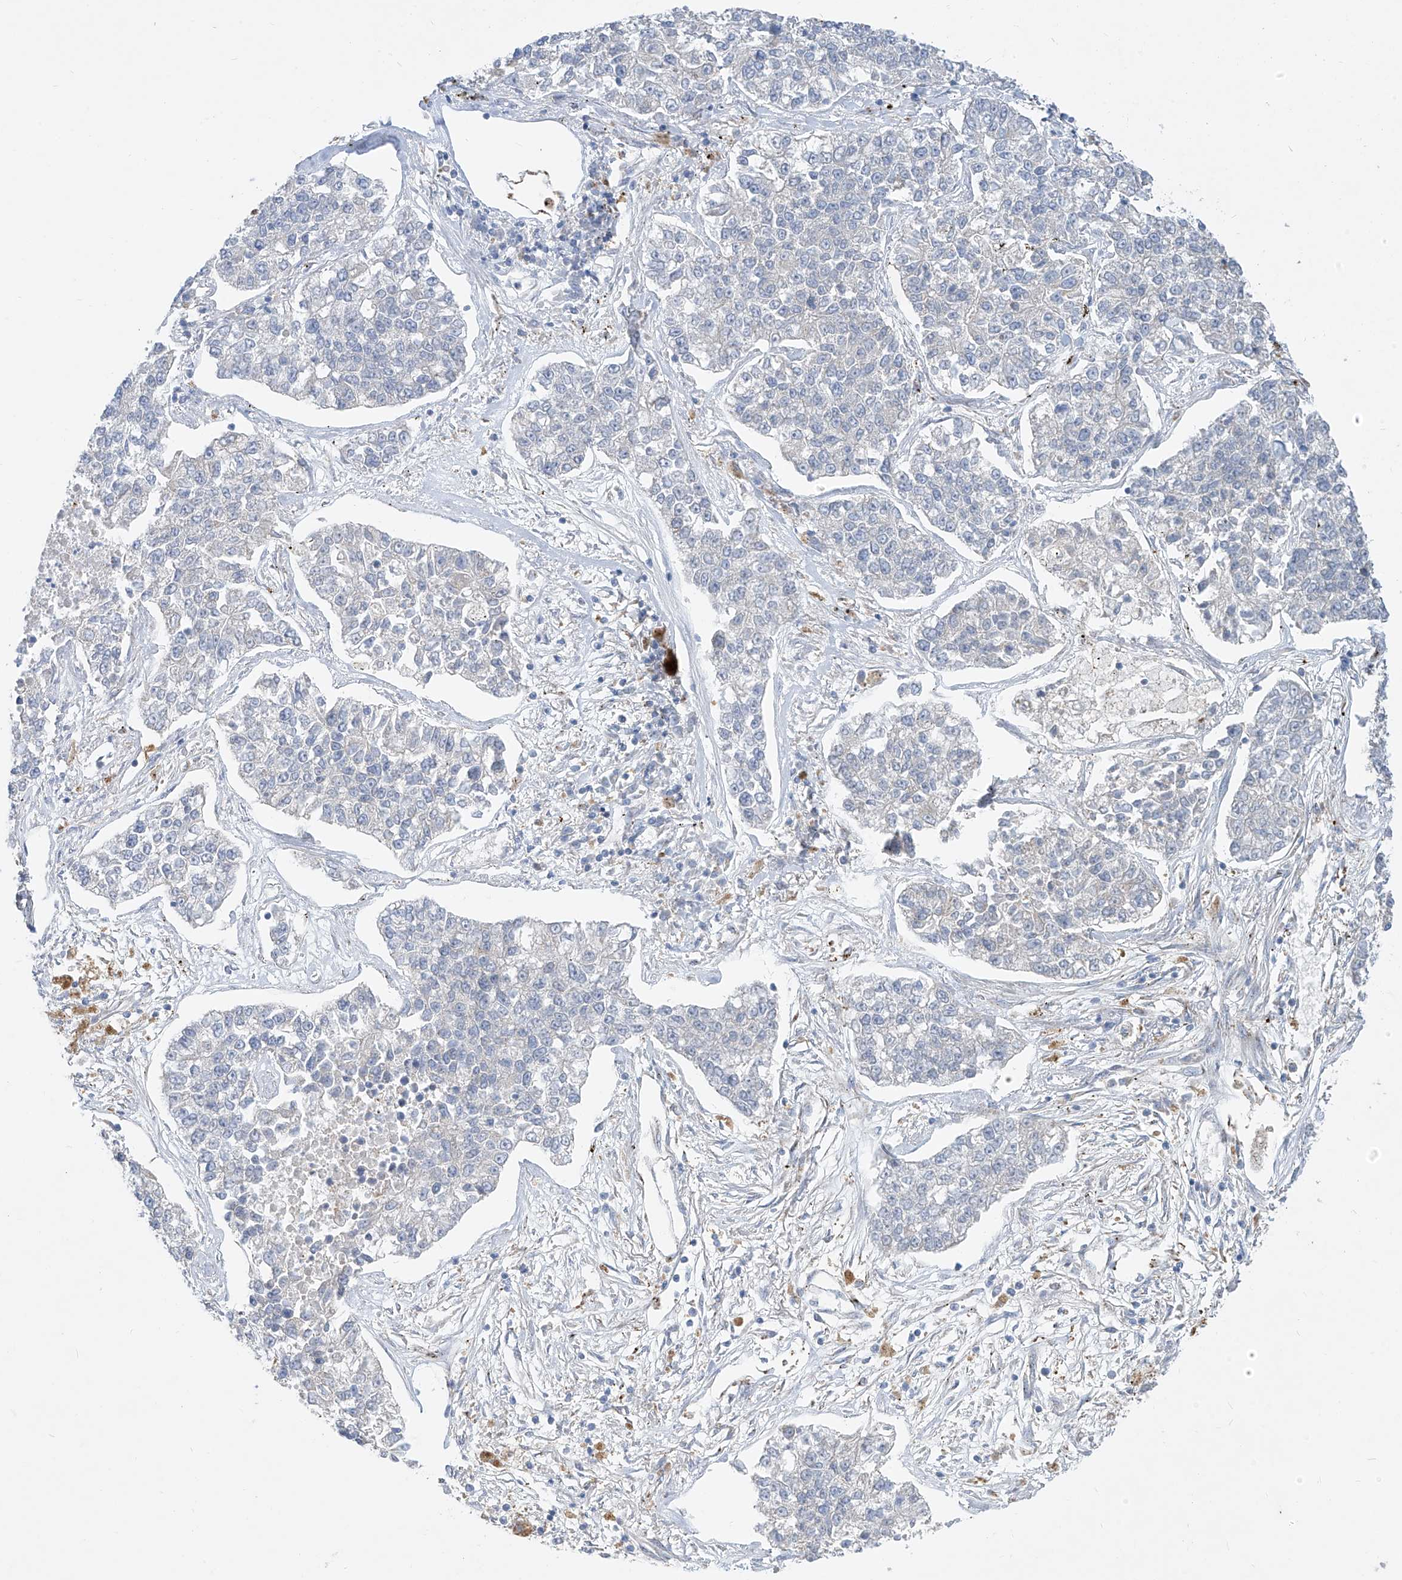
{"staining": {"intensity": "negative", "quantity": "none", "location": "none"}, "tissue": "lung cancer", "cell_type": "Tumor cells", "image_type": "cancer", "snomed": [{"axis": "morphology", "description": "Adenocarcinoma, NOS"}, {"axis": "topography", "description": "Lung"}], "caption": "A micrograph of lung cancer stained for a protein reveals no brown staining in tumor cells.", "gene": "KRTAP25-1", "patient": {"sex": "male", "age": 49}}